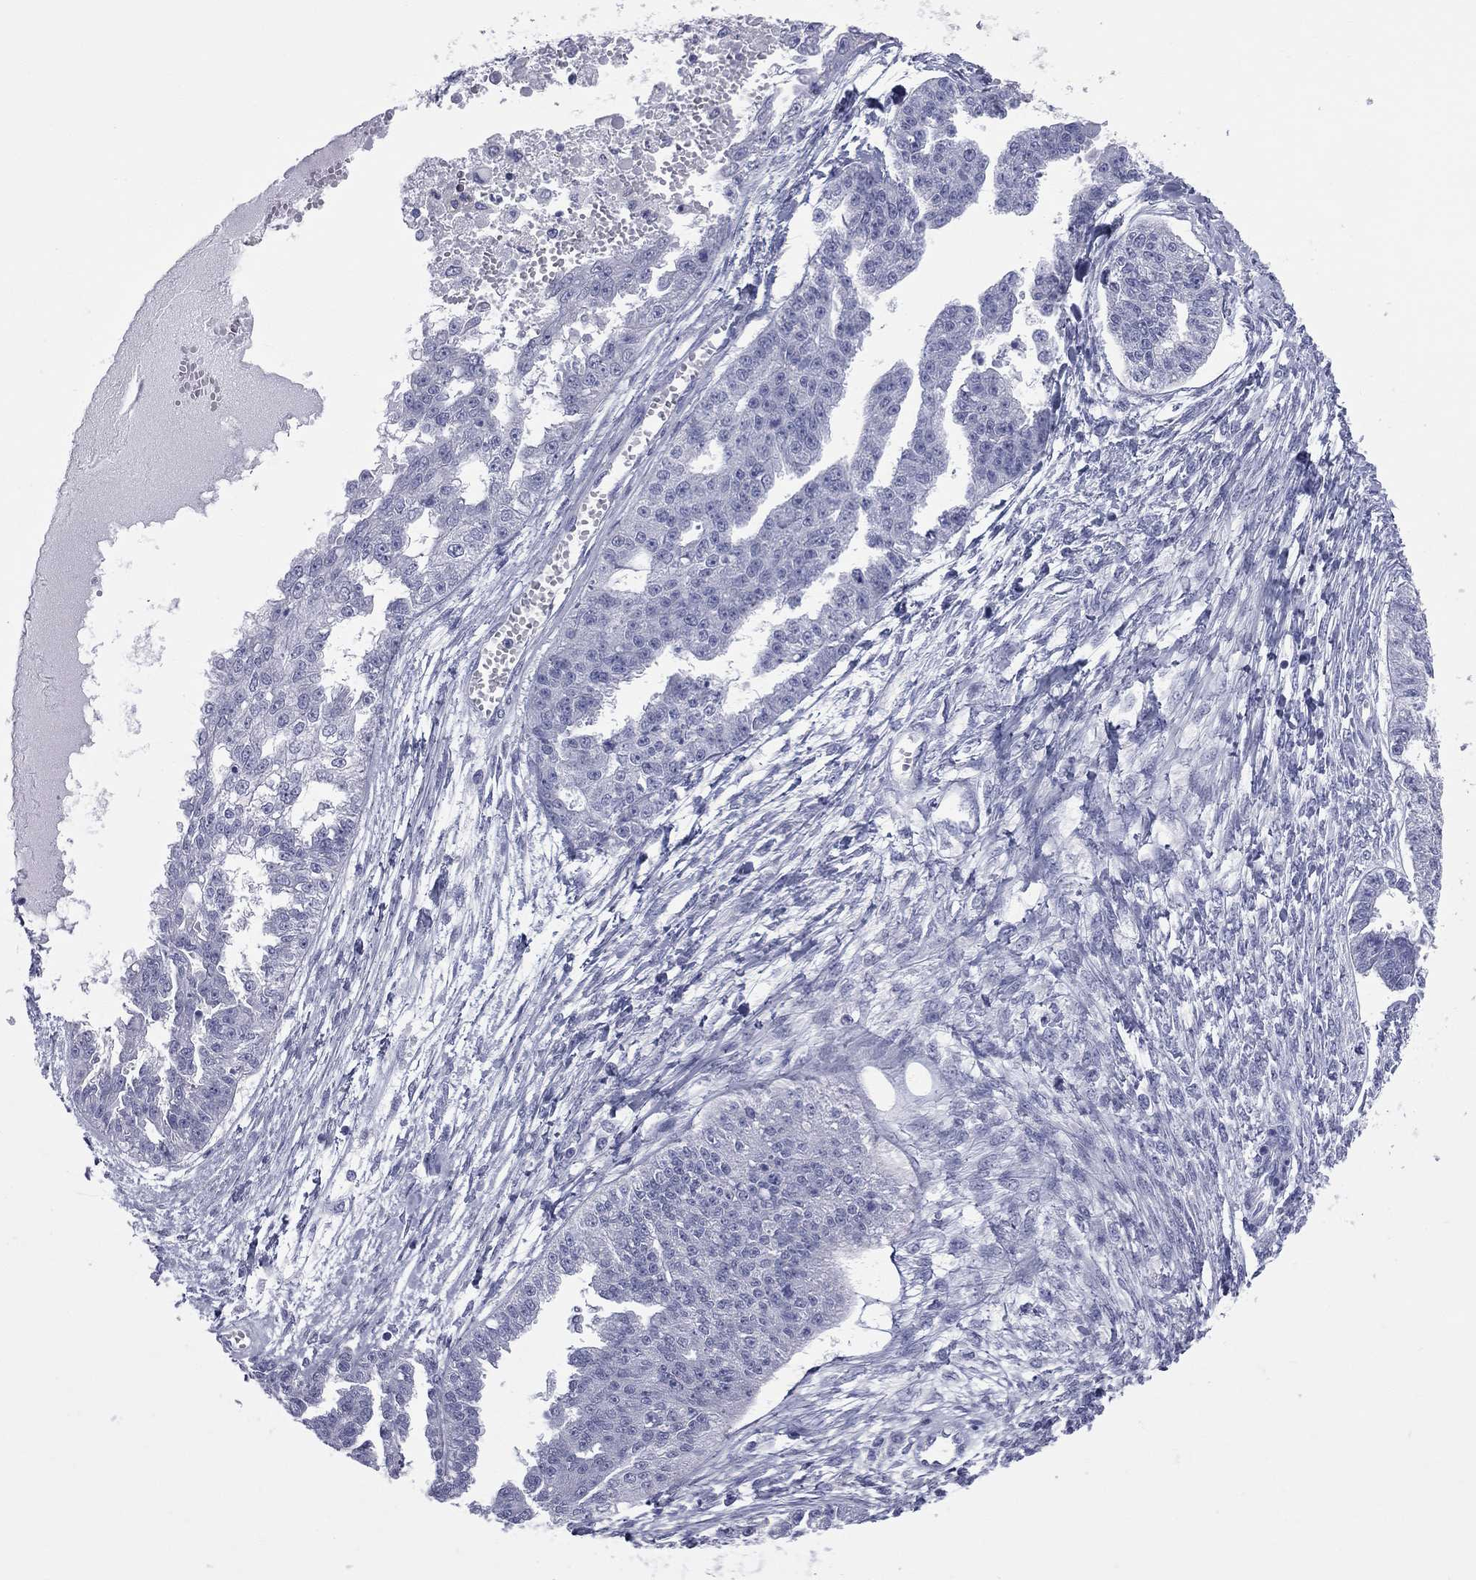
{"staining": {"intensity": "negative", "quantity": "none", "location": "none"}, "tissue": "ovarian cancer", "cell_type": "Tumor cells", "image_type": "cancer", "snomed": [{"axis": "morphology", "description": "Cystadenocarcinoma, serous, NOS"}, {"axis": "topography", "description": "Ovary"}], "caption": "Serous cystadenocarcinoma (ovarian) was stained to show a protein in brown. There is no significant positivity in tumor cells.", "gene": "MLN", "patient": {"sex": "female", "age": 58}}